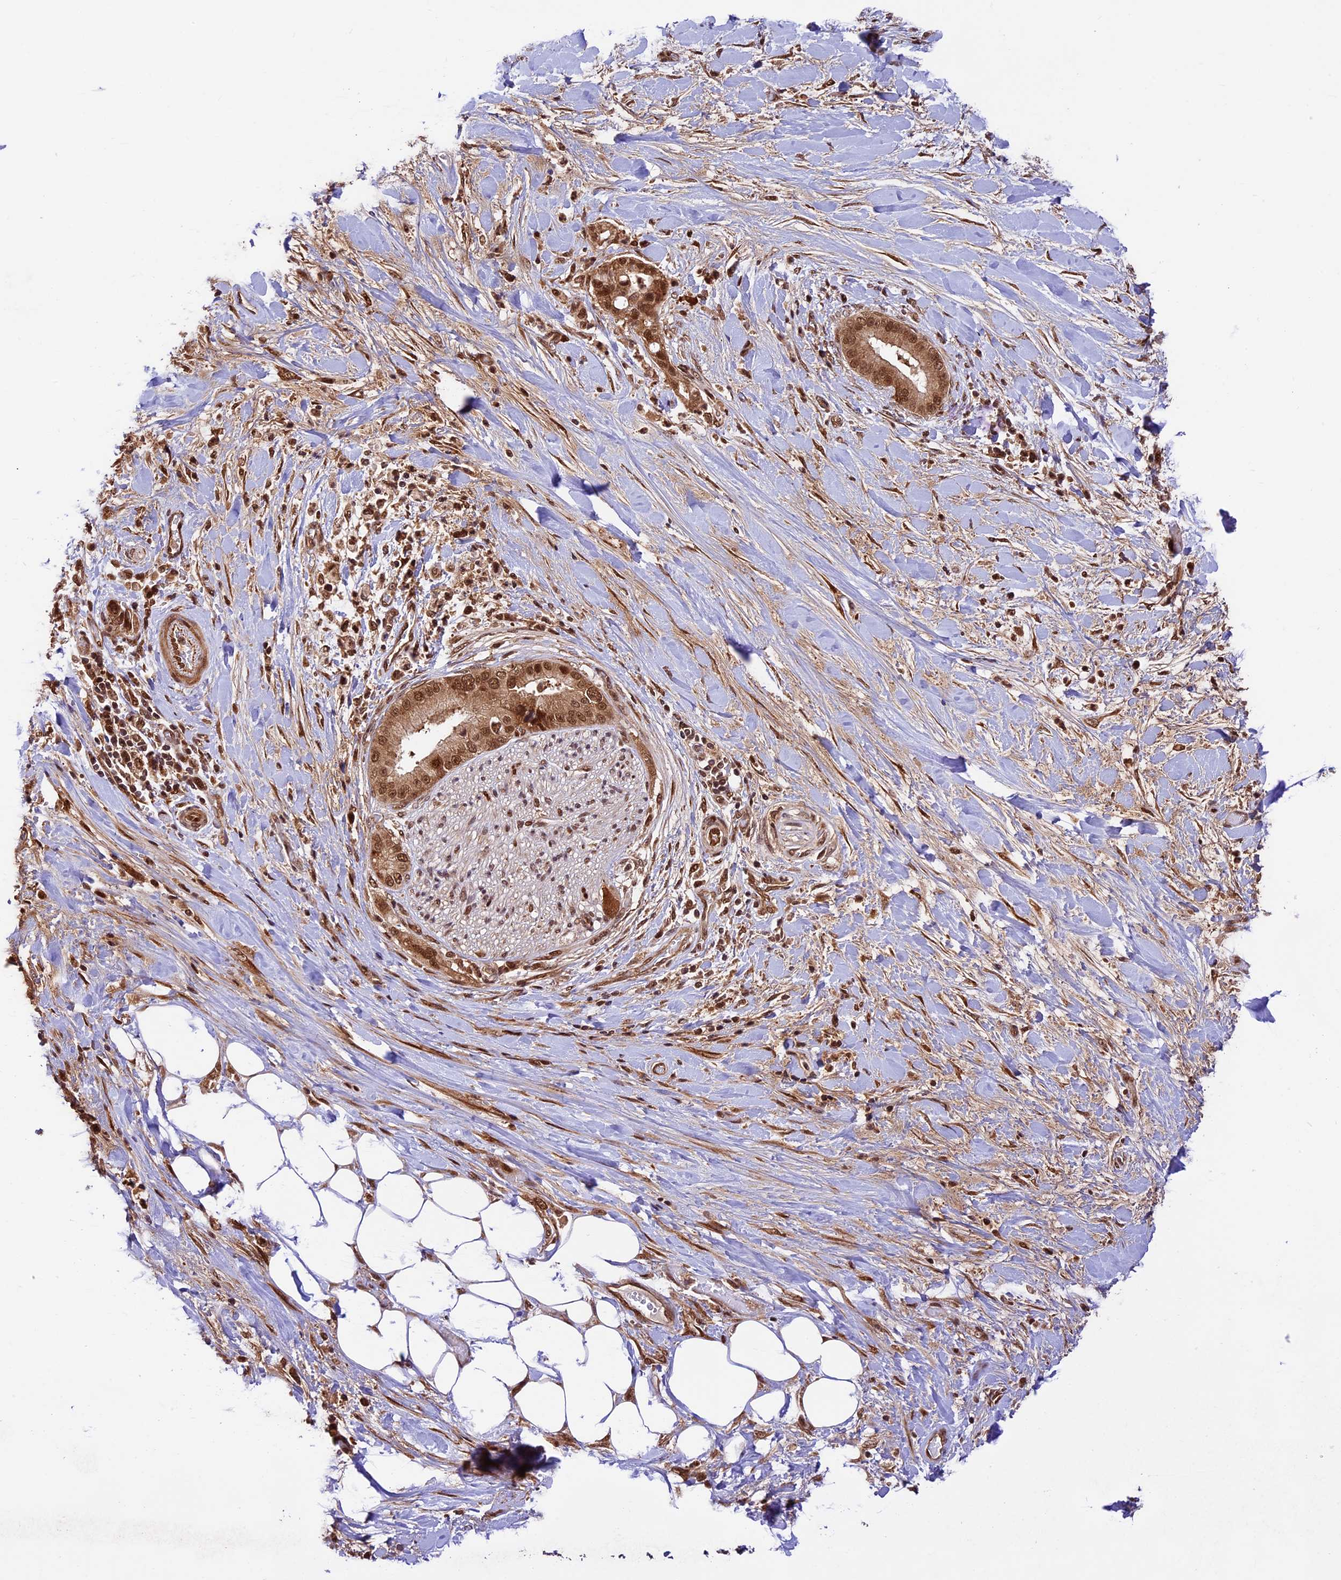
{"staining": {"intensity": "moderate", "quantity": ">75%", "location": "cytoplasmic/membranous,nuclear"}, "tissue": "liver cancer", "cell_type": "Tumor cells", "image_type": "cancer", "snomed": [{"axis": "morphology", "description": "Cholangiocarcinoma"}, {"axis": "topography", "description": "Liver"}], "caption": "Immunohistochemistry of human cholangiocarcinoma (liver) demonstrates medium levels of moderate cytoplasmic/membranous and nuclear positivity in about >75% of tumor cells. The staining was performed using DAB (3,3'-diaminobenzidine), with brown indicating positive protein expression. Nuclei are stained blue with hematoxylin.", "gene": "DHX38", "patient": {"sex": "female", "age": 54}}